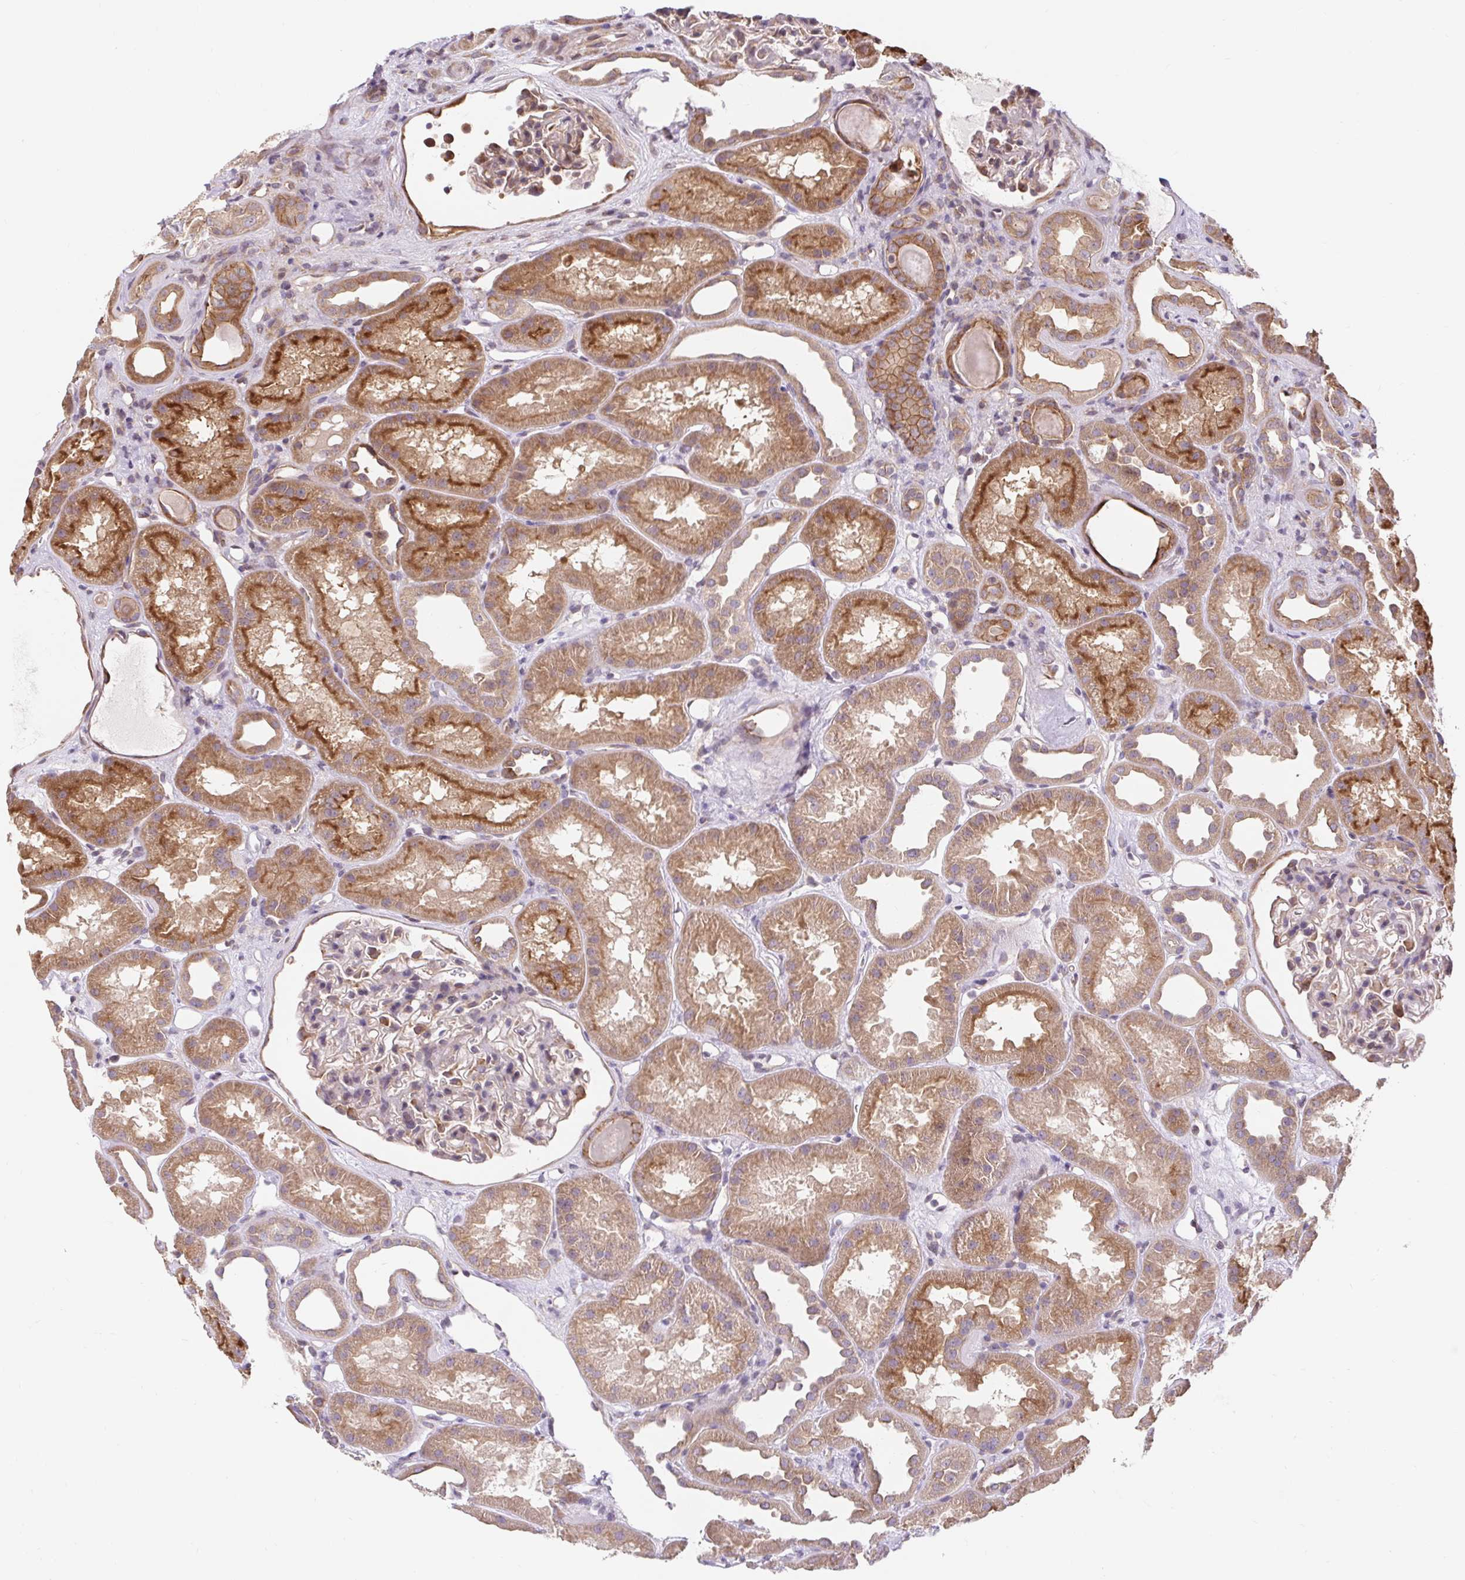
{"staining": {"intensity": "weak", "quantity": "25%-75%", "location": "cytoplasmic/membranous"}, "tissue": "kidney", "cell_type": "Cells in glomeruli", "image_type": "normal", "snomed": [{"axis": "morphology", "description": "Normal tissue, NOS"}, {"axis": "topography", "description": "Kidney"}], "caption": "Immunohistochemical staining of unremarkable human kidney shows low levels of weak cytoplasmic/membranous positivity in about 25%-75% of cells in glomeruli. (Brightfield microscopy of DAB IHC at high magnification).", "gene": "LYPD5", "patient": {"sex": "male", "age": 61}}